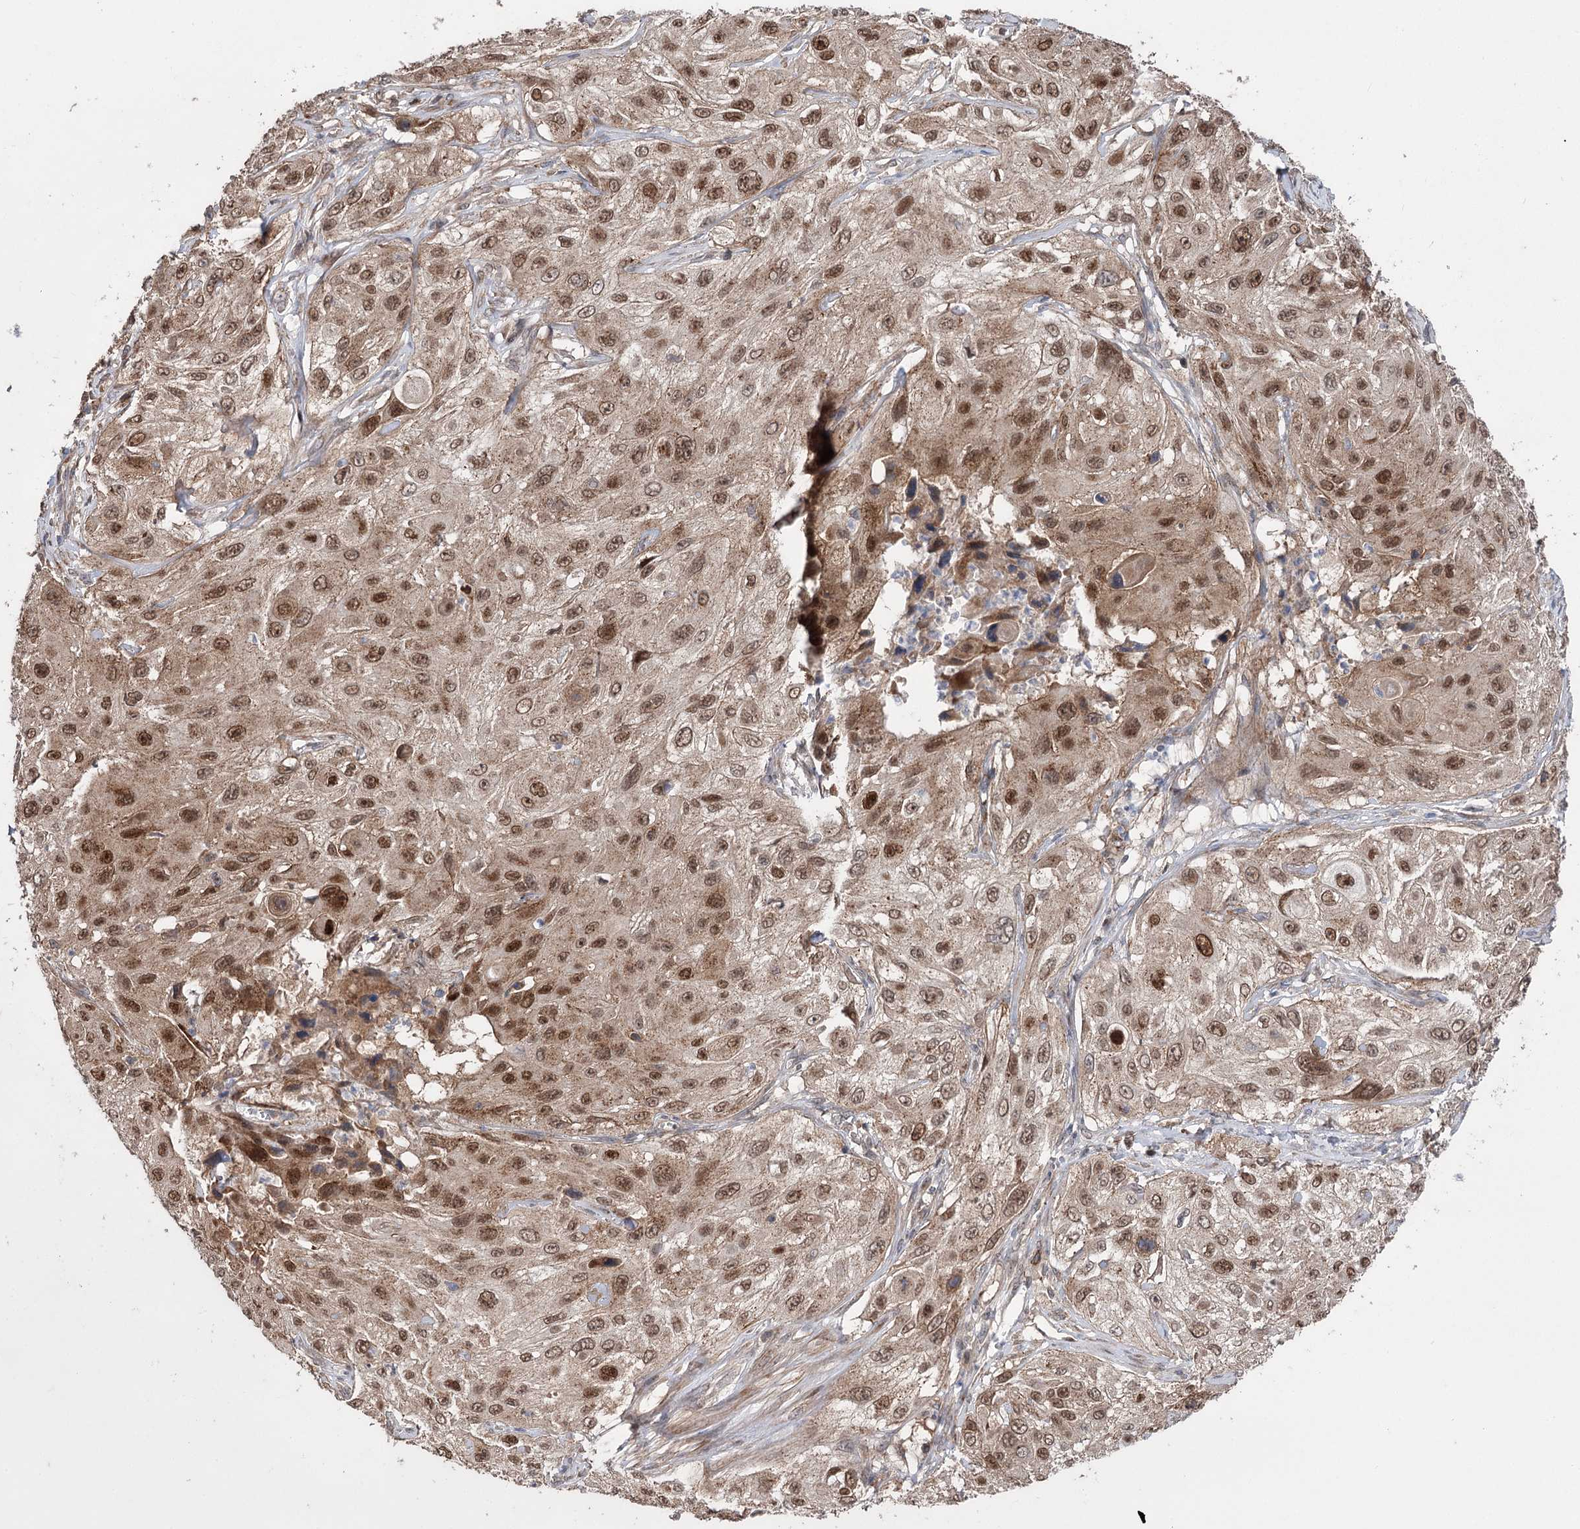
{"staining": {"intensity": "moderate", "quantity": ">75%", "location": "nuclear"}, "tissue": "cervical cancer", "cell_type": "Tumor cells", "image_type": "cancer", "snomed": [{"axis": "morphology", "description": "Squamous cell carcinoma, NOS"}, {"axis": "topography", "description": "Cervix"}], "caption": "This is an image of immunohistochemistry (IHC) staining of cervical cancer (squamous cell carcinoma), which shows moderate expression in the nuclear of tumor cells.", "gene": "STX6", "patient": {"sex": "female", "age": 42}}